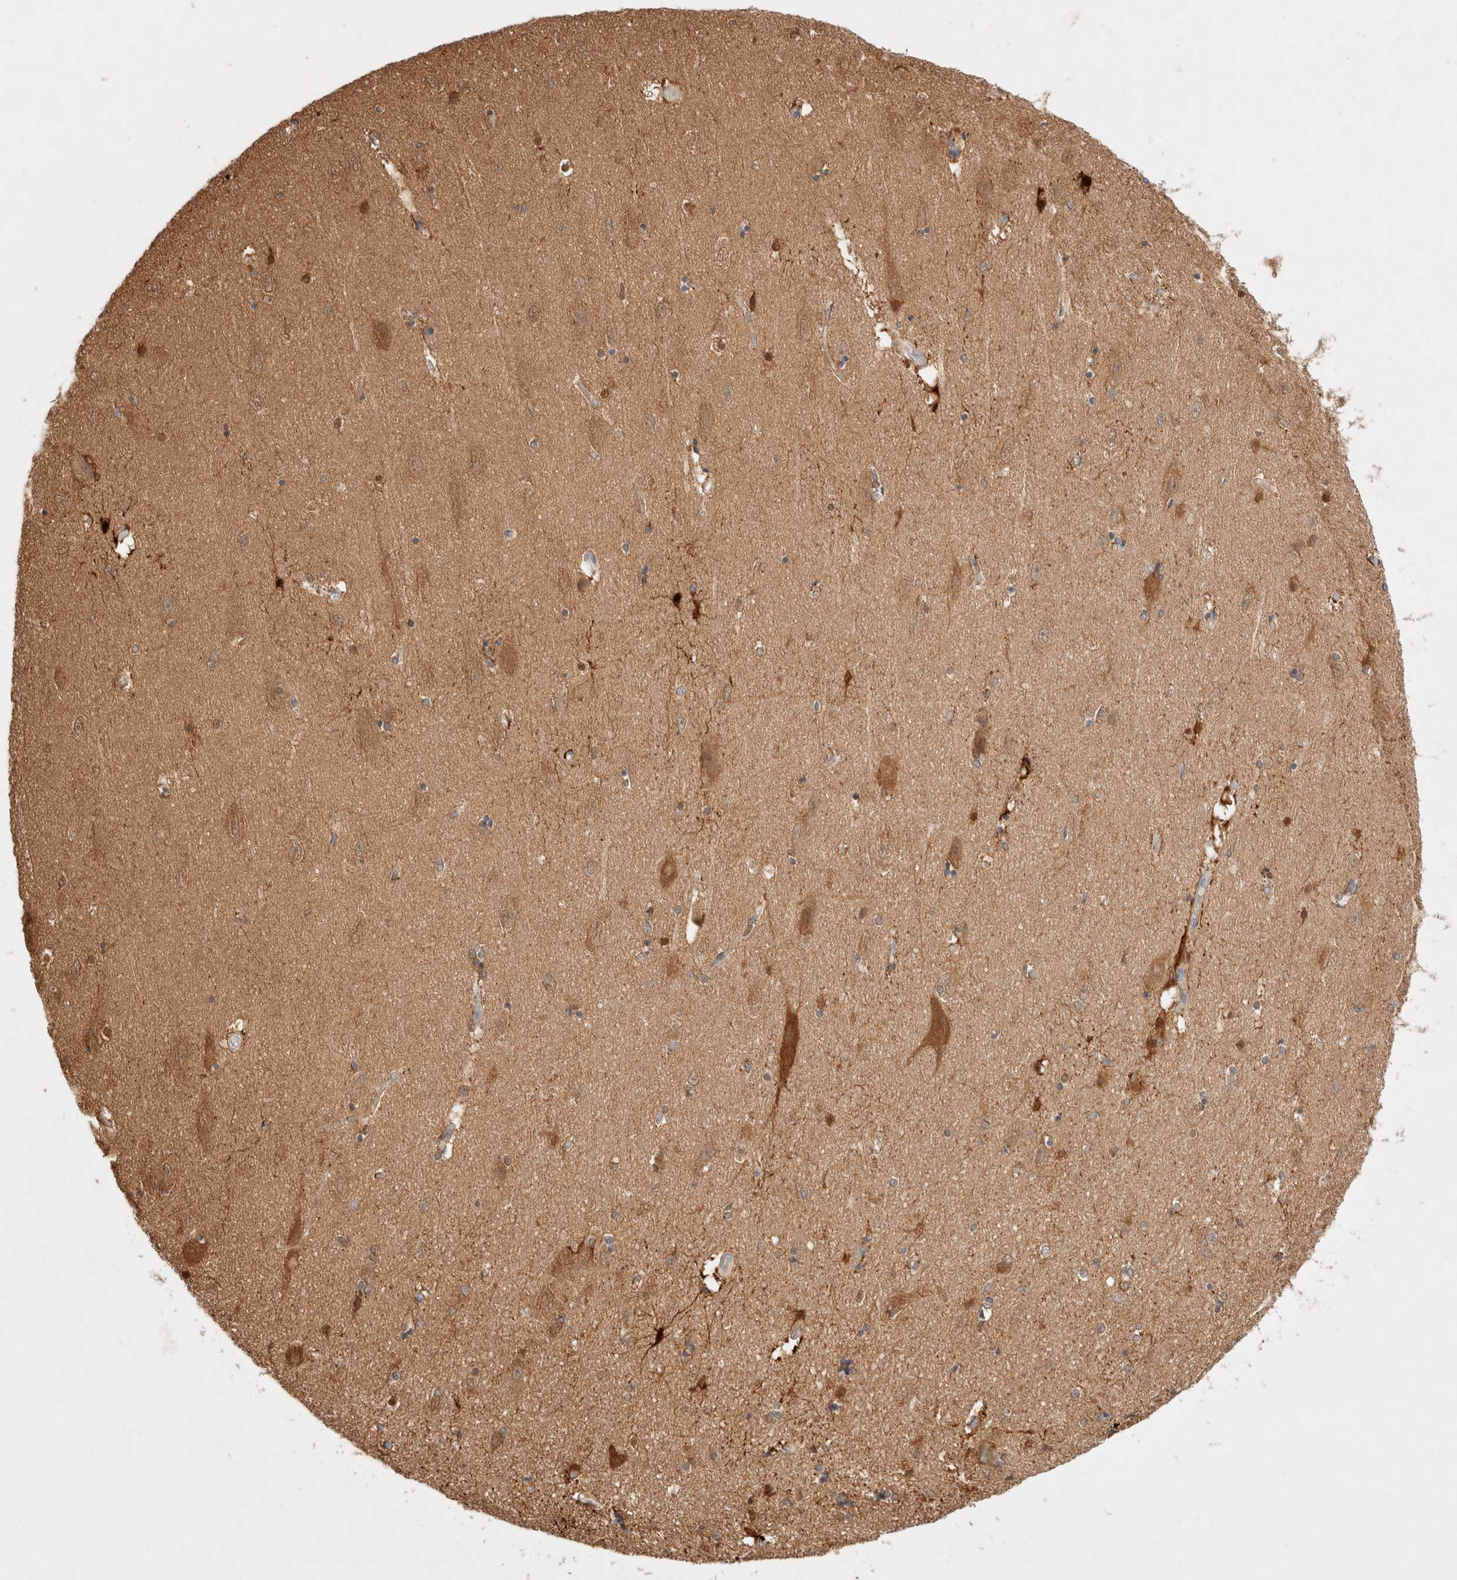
{"staining": {"intensity": "strong", "quantity": "25%-75%", "location": "cytoplasmic/membranous,nuclear"}, "tissue": "hippocampus", "cell_type": "Glial cells", "image_type": "normal", "snomed": [{"axis": "morphology", "description": "Normal tissue, NOS"}, {"axis": "topography", "description": "Hippocampus"}], "caption": "This histopathology image reveals unremarkable hippocampus stained with IHC to label a protein in brown. The cytoplasmic/membranous,nuclear of glial cells show strong positivity for the protein. Nuclei are counter-stained blue.", "gene": "STARD10", "patient": {"sex": "female", "age": 54}}